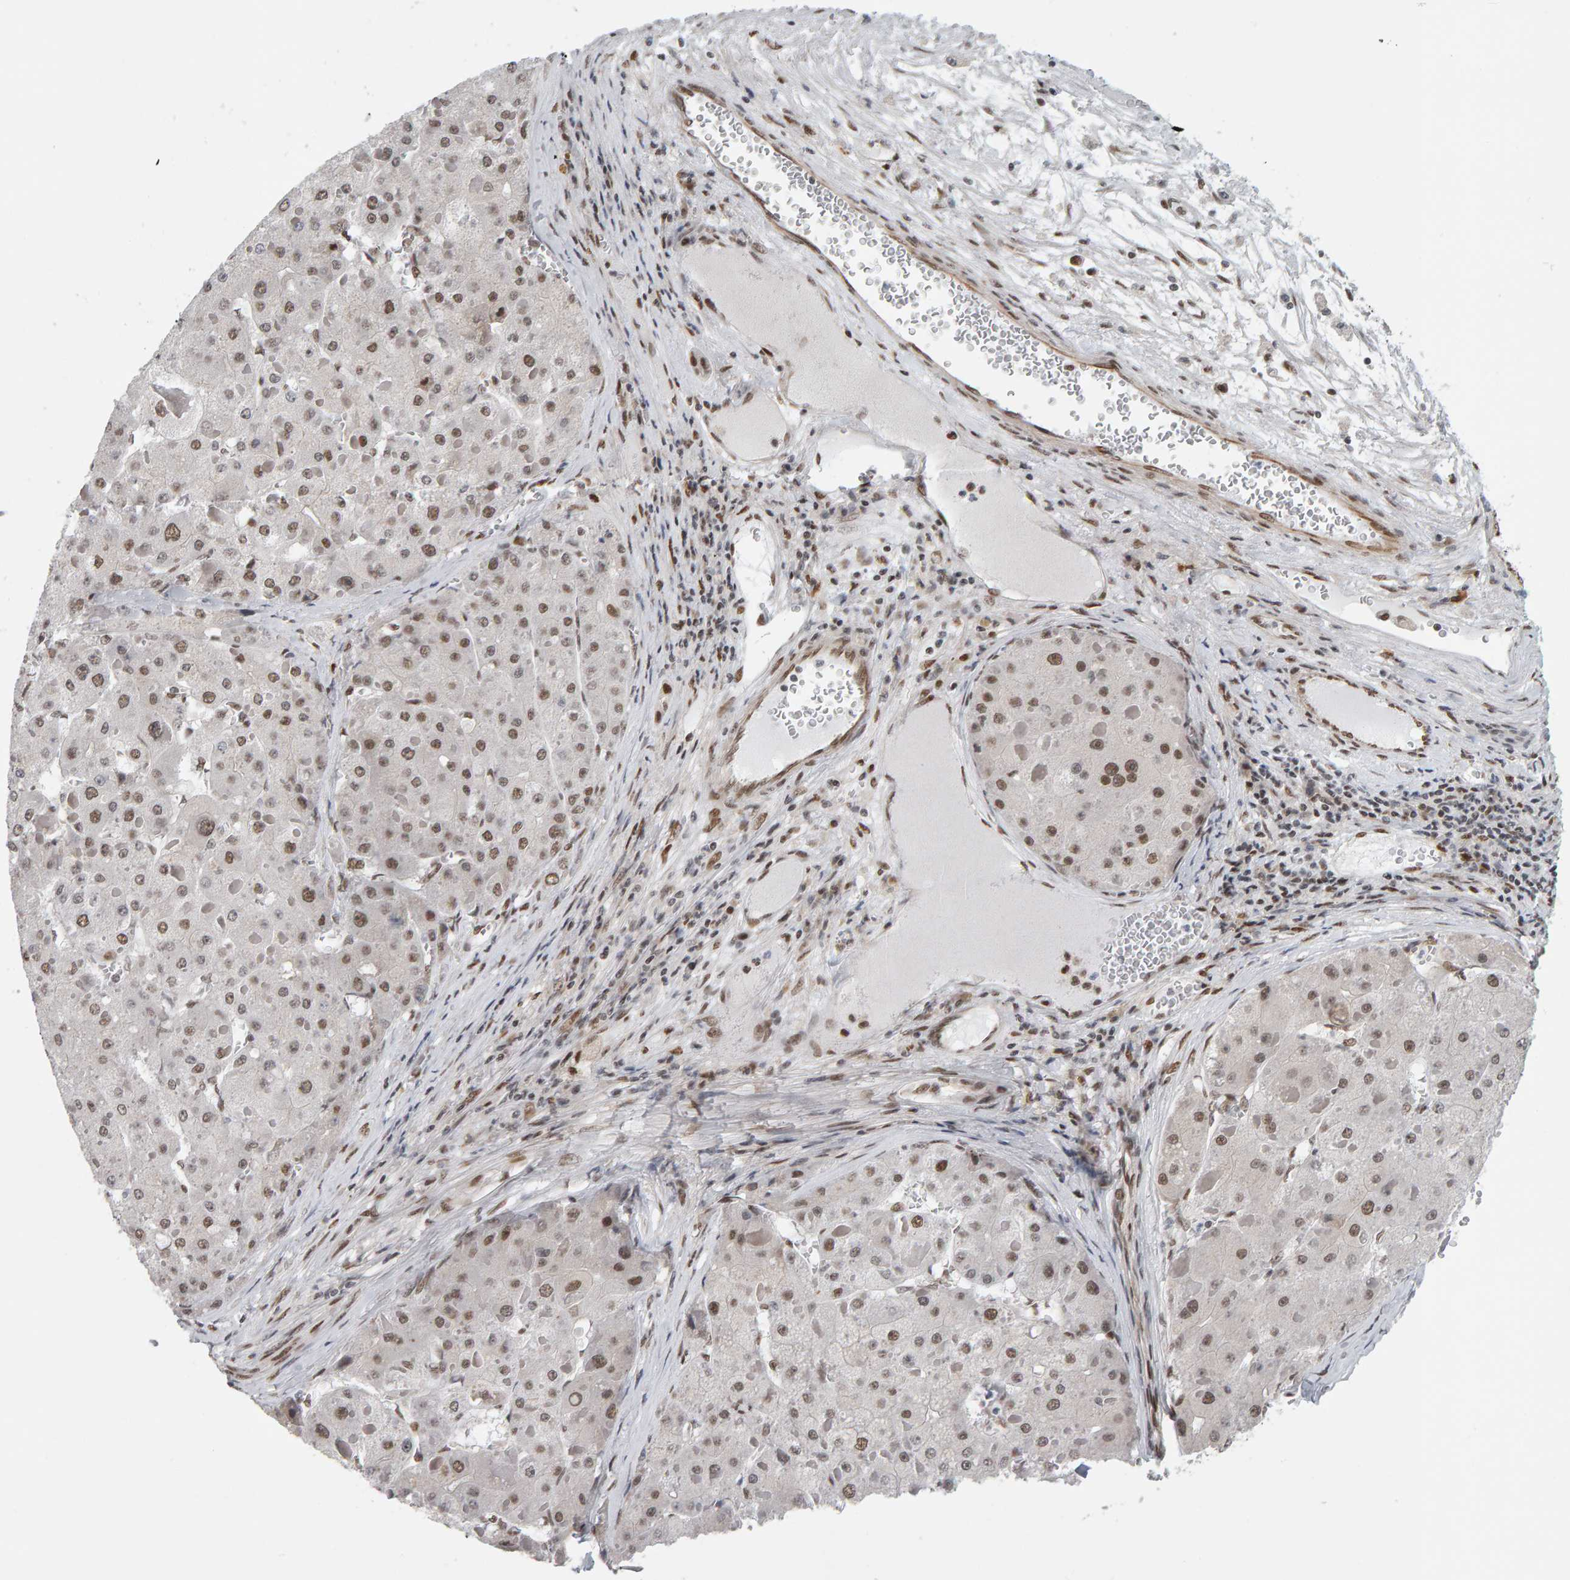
{"staining": {"intensity": "moderate", "quantity": ">75%", "location": "nuclear"}, "tissue": "liver cancer", "cell_type": "Tumor cells", "image_type": "cancer", "snomed": [{"axis": "morphology", "description": "Carcinoma, Hepatocellular, NOS"}, {"axis": "topography", "description": "Liver"}], "caption": "The immunohistochemical stain shows moderate nuclear expression in tumor cells of liver cancer tissue.", "gene": "ATF7IP", "patient": {"sex": "female", "age": 73}}